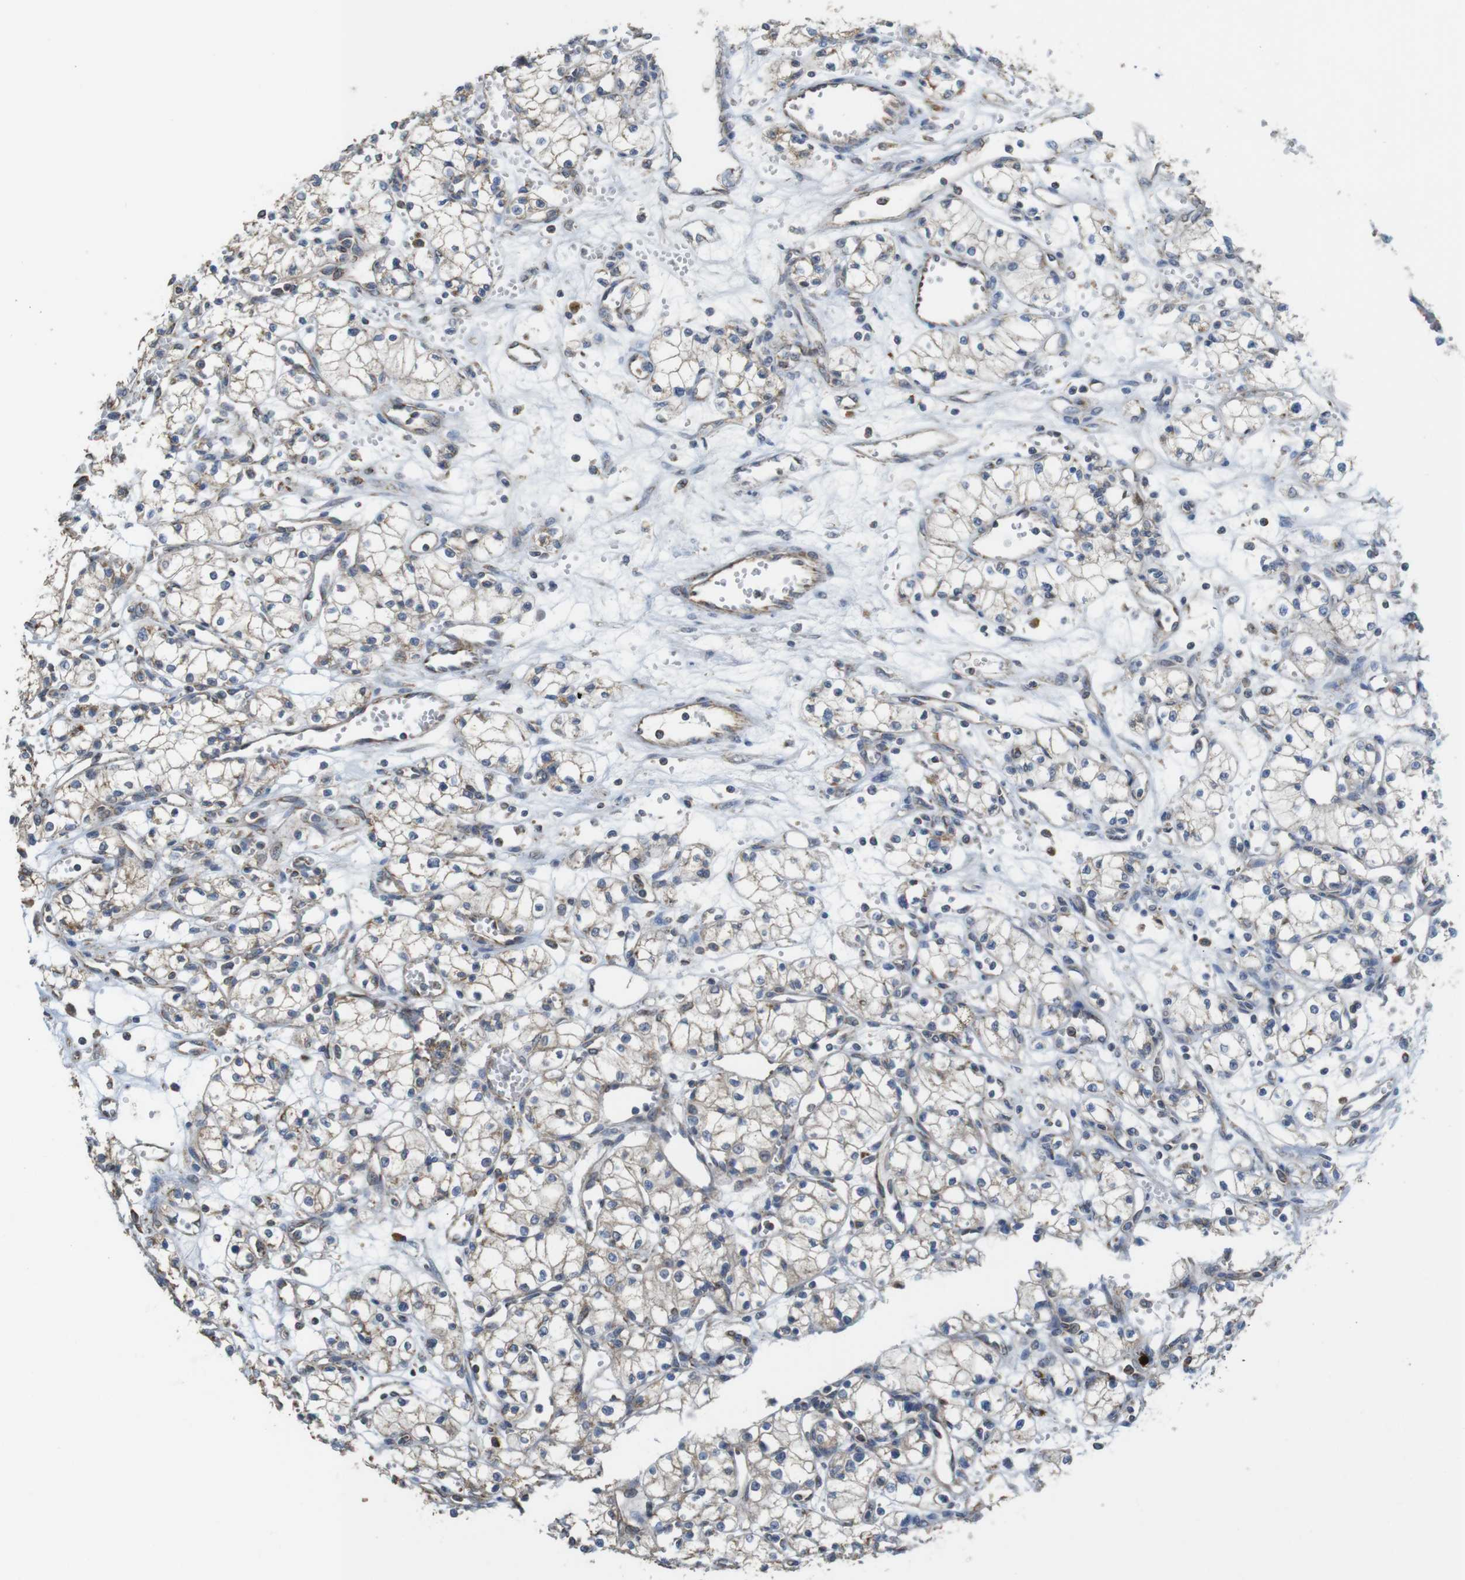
{"staining": {"intensity": "weak", "quantity": ">75%", "location": "cytoplasmic/membranous"}, "tissue": "renal cancer", "cell_type": "Tumor cells", "image_type": "cancer", "snomed": [{"axis": "morphology", "description": "Normal tissue, NOS"}, {"axis": "morphology", "description": "Adenocarcinoma, NOS"}, {"axis": "topography", "description": "Kidney"}], "caption": "Renal cancer stained for a protein shows weak cytoplasmic/membranous positivity in tumor cells.", "gene": "CALHM2", "patient": {"sex": "male", "age": 59}}